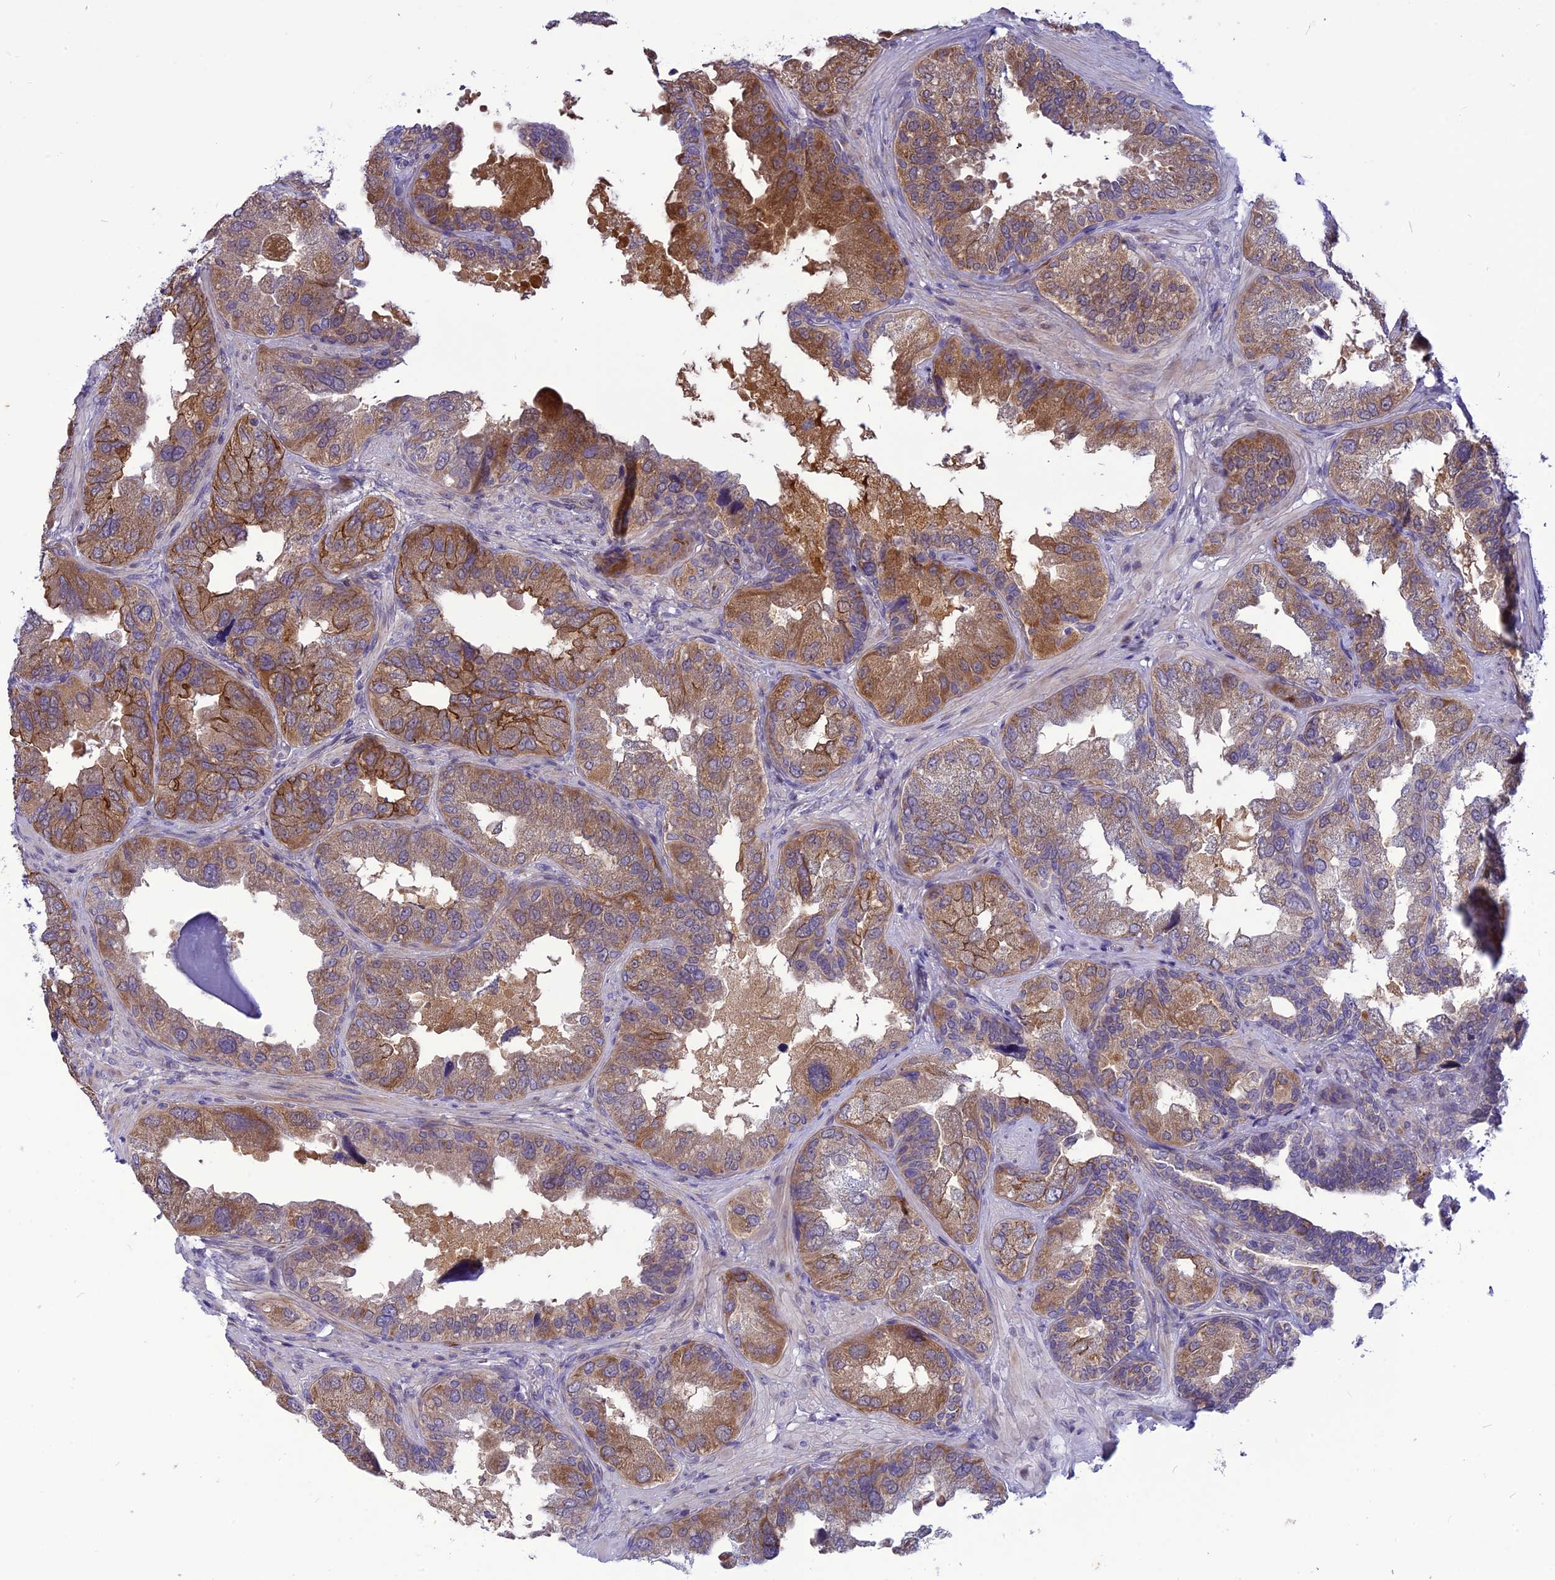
{"staining": {"intensity": "moderate", "quantity": ">75%", "location": "cytoplasmic/membranous"}, "tissue": "seminal vesicle", "cell_type": "Glandular cells", "image_type": "normal", "snomed": [{"axis": "morphology", "description": "Normal tissue, NOS"}, {"axis": "topography", "description": "Seminal veicle"}, {"axis": "topography", "description": "Peripheral nerve tissue"}], "caption": "Immunohistochemical staining of benign human seminal vesicle displays medium levels of moderate cytoplasmic/membranous positivity in approximately >75% of glandular cells.", "gene": "PSMF1", "patient": {"sex": "male", "age": 63}}